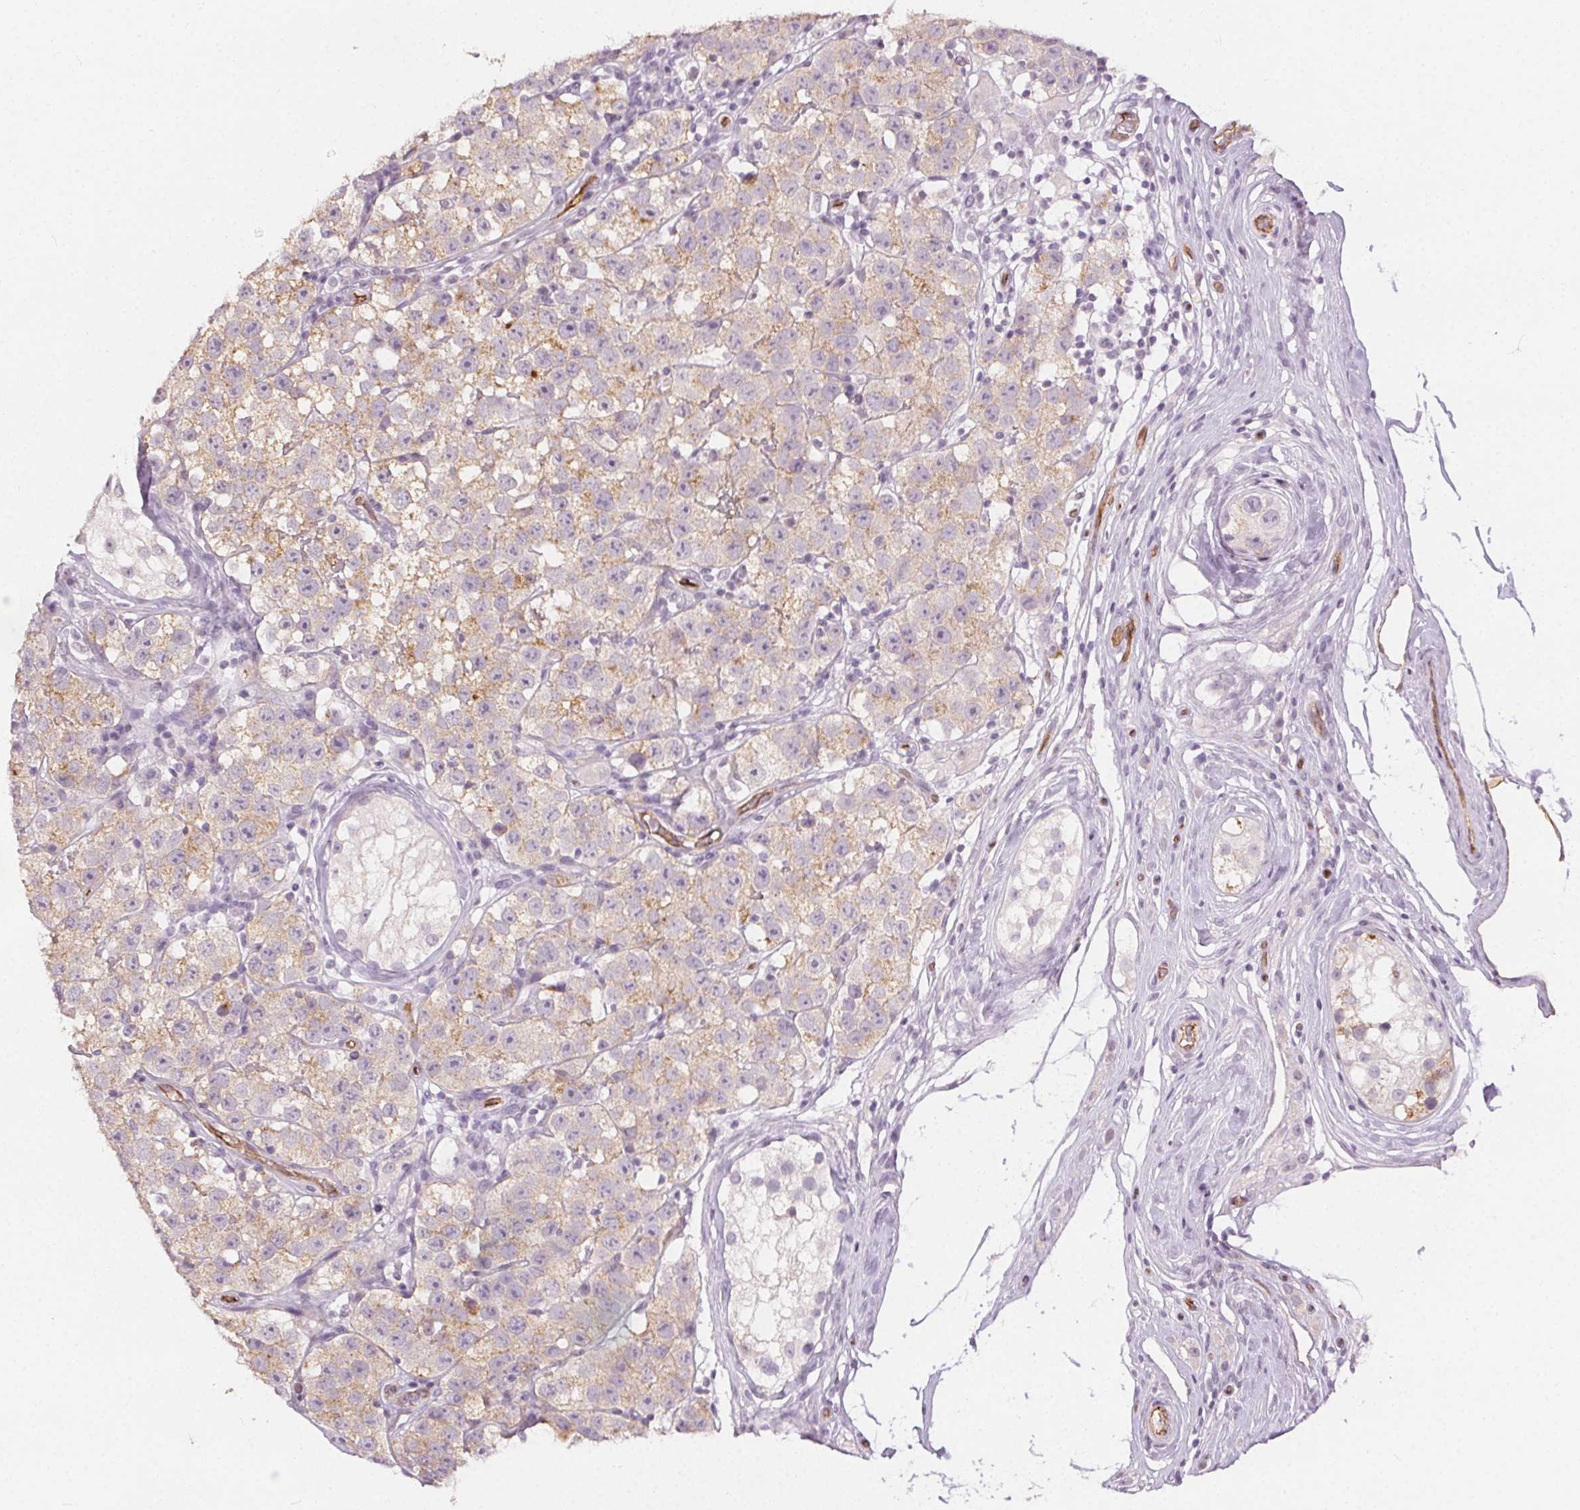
{"staining": {"intensity": "weak", "quantity": "<25%", "location": "cytoplasmic/membranous"}, "tissue": "testis cancer", "cell_type": "Tumor cells", "image_type": "cancer", "snomed": [{"axis": "morphology", "description": "Seminoma, NOS"}, {"axis": "topography", "description": "Testis"}], "caption": "Testis cancer (seminoma) stained for a protein using immunohistochemistry (IHC) demonstrates no expression tumor cells.", "gene": "PODXL", "patient": {"sex": "male", "age": 34}}